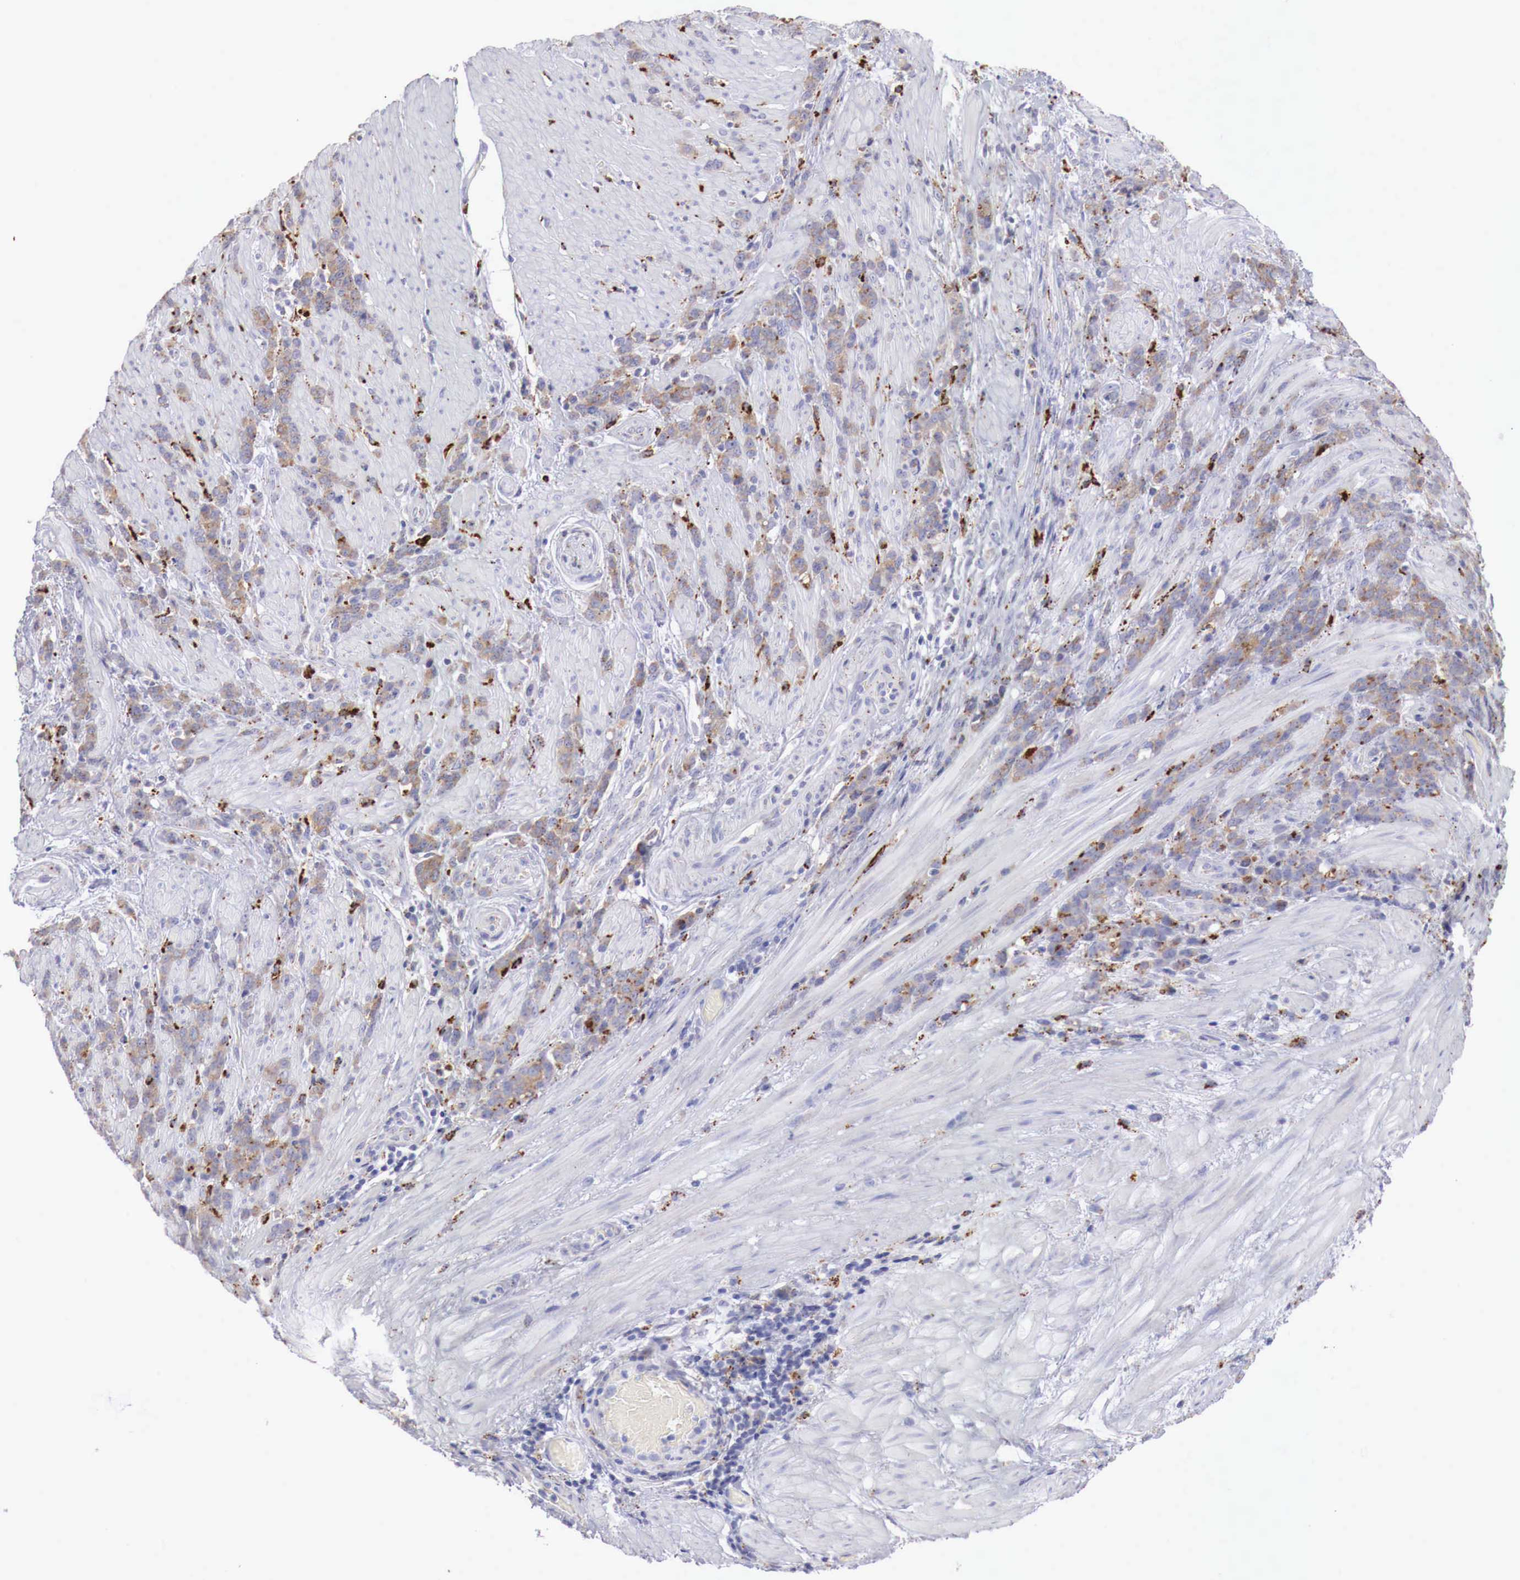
{"staining": {"intensity": "moderate", "quantity": ">75%", "location": "cytoplasmic/membranous"}, "tissue": "stomach cancer", "cell_type": "Tumor cells", "image_type": "cancer", "snomed": [{"axis": "morphology", "description": "Adenocarcinoma, NOS"}, {"axis": "topography", "description": "Stomach, lower"}], "caption": "There is medium levels of moderate cytoplasmic/membranous staining in tumor cells of stomach adenocarcinoma, as demonstrated by immunohistochemical staining (brown color).", "gene": "GLA", "patient": {"sex": "male", "age": 88}}